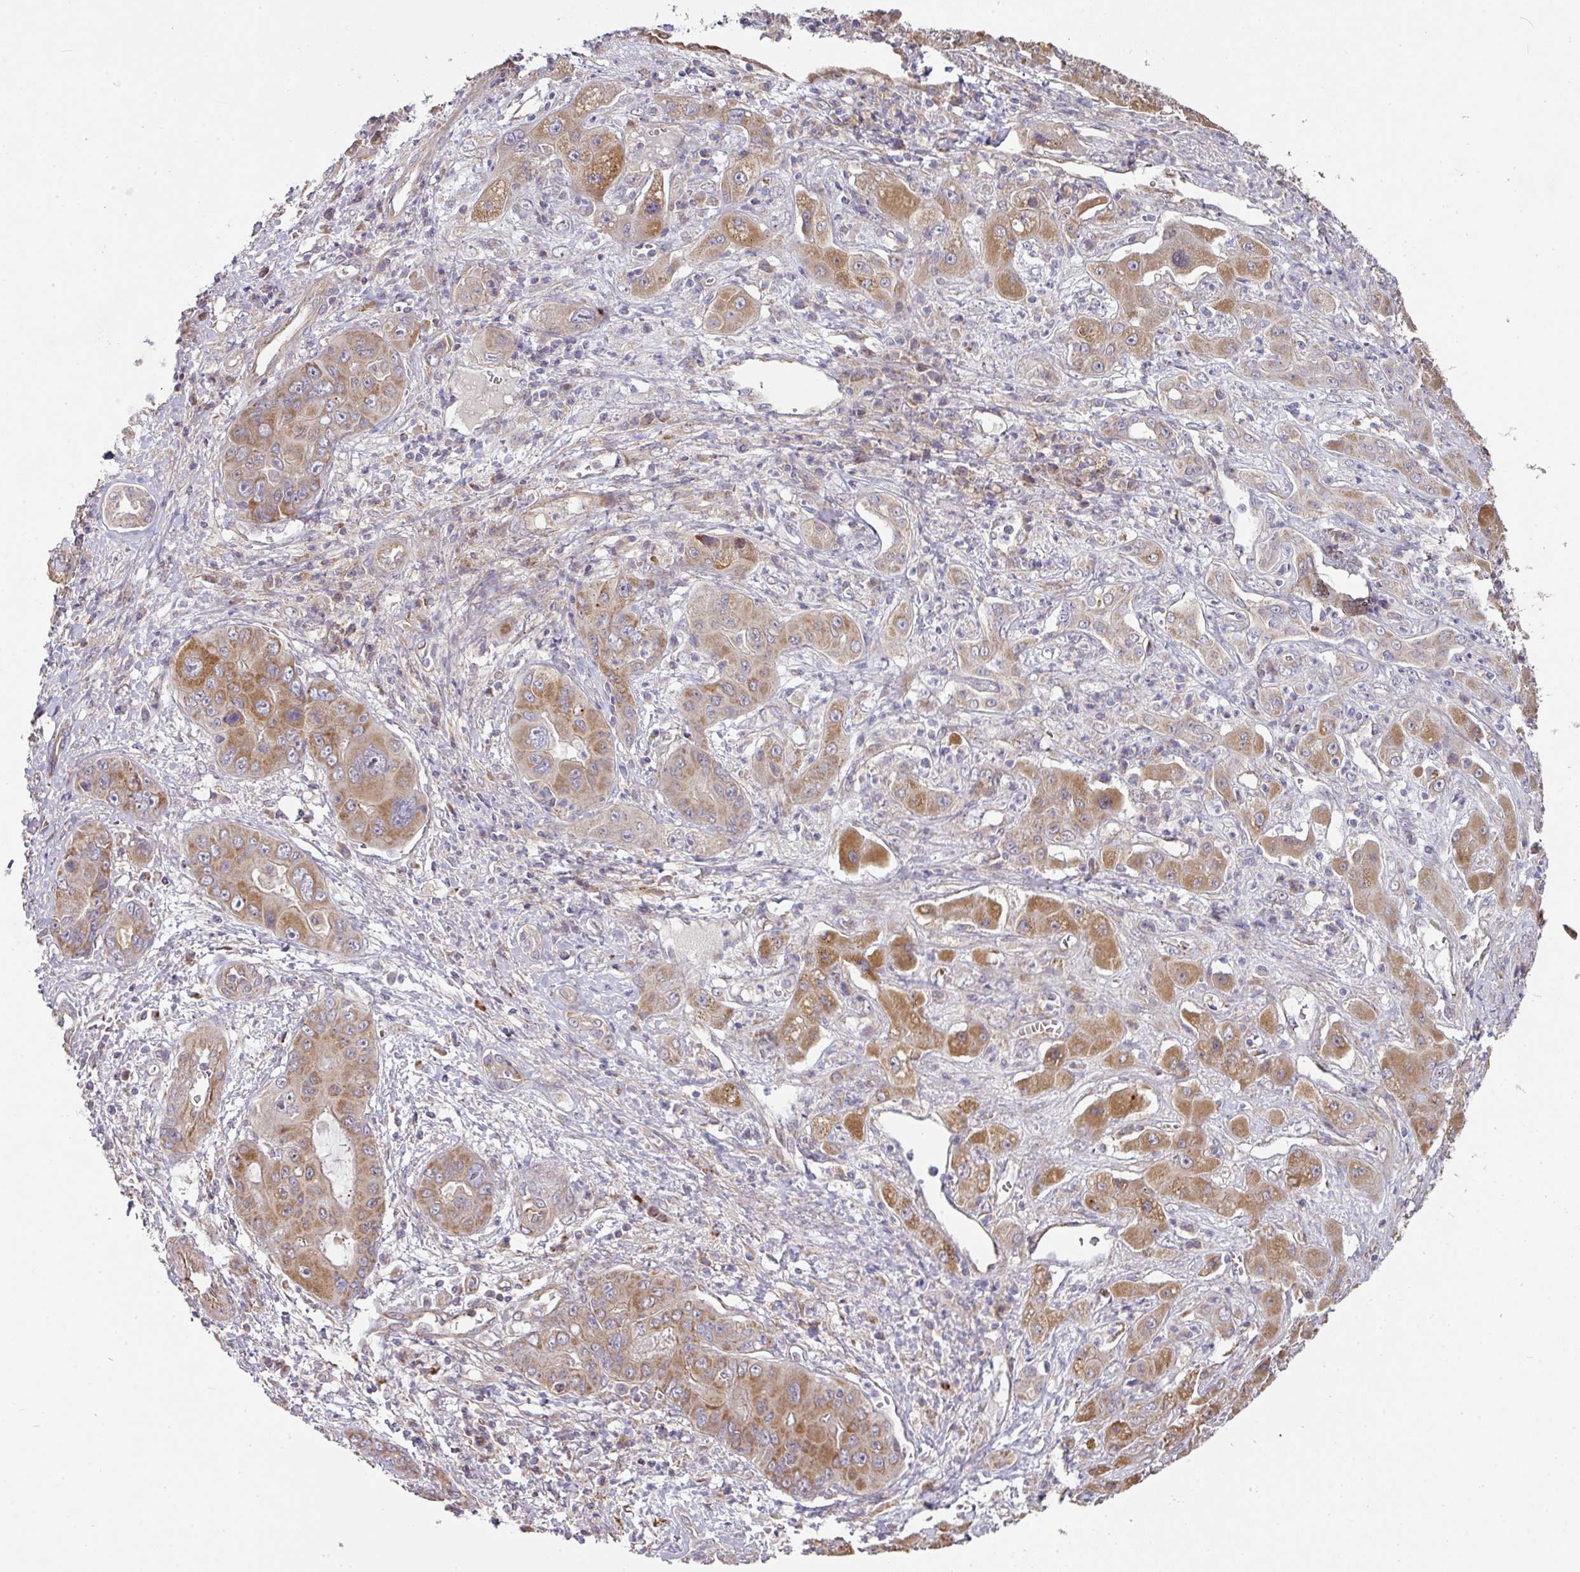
{"staining": {"intensity": "moderate", "quantity": ">75%", "location": "cytoplasmic/membranous"}, "tissue": "liver cancer", "cell_type": "Tumor cells", "image_type": "cancer", "snomed": [{"axis": "morphology", "description": "Cholangiocarcinoma"}, {"axis": "topography", "description": "Liver"}], "caption": "IHC of human cholangiocarcinoma (liver) shows medium levels of moderate cytoplasmic/membranous expression in approximately >75% of tumor cells.", "gene": "STK35", "patient": {"sex": "male", "age": 67}}